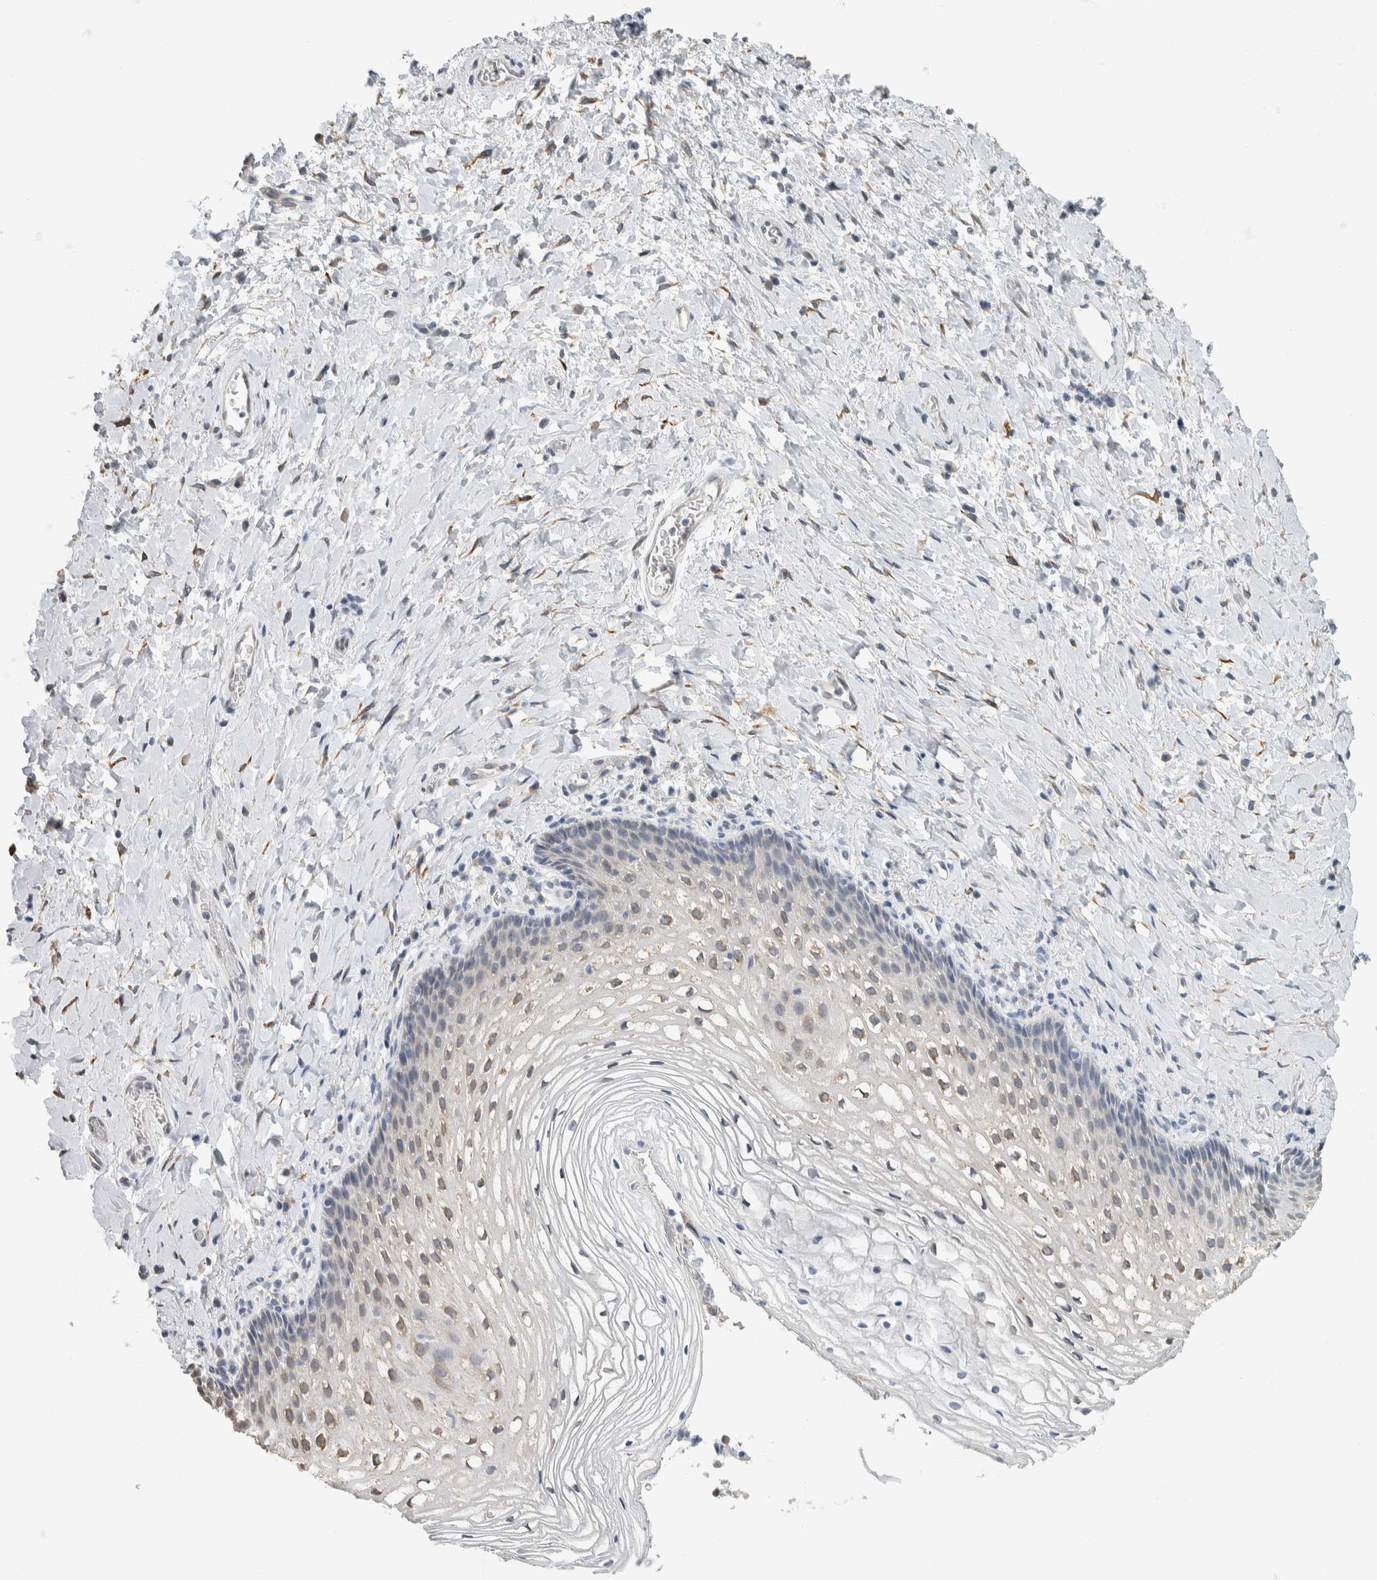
{"staining": {"intensity": "weak", "quantity": "<25%", "location": "cytoplasmic/membranous"}, "tissue": "vagina", "cell_type": "Squamous epithelial cells", "image_type": "normal", "snomed": [{"axis": "morphology", "description": "Normal tissue, NOS"}, {"axis": "topography", "description": "Vagina"}], "caption": "High power microscopy micrograph of an immunohistochemistry photomicrograph of benign vagina, revealing no significant staining in squamous epithelial cells.", "gene": "NEFM", "patient": {"sex": "female", "age": 60}}